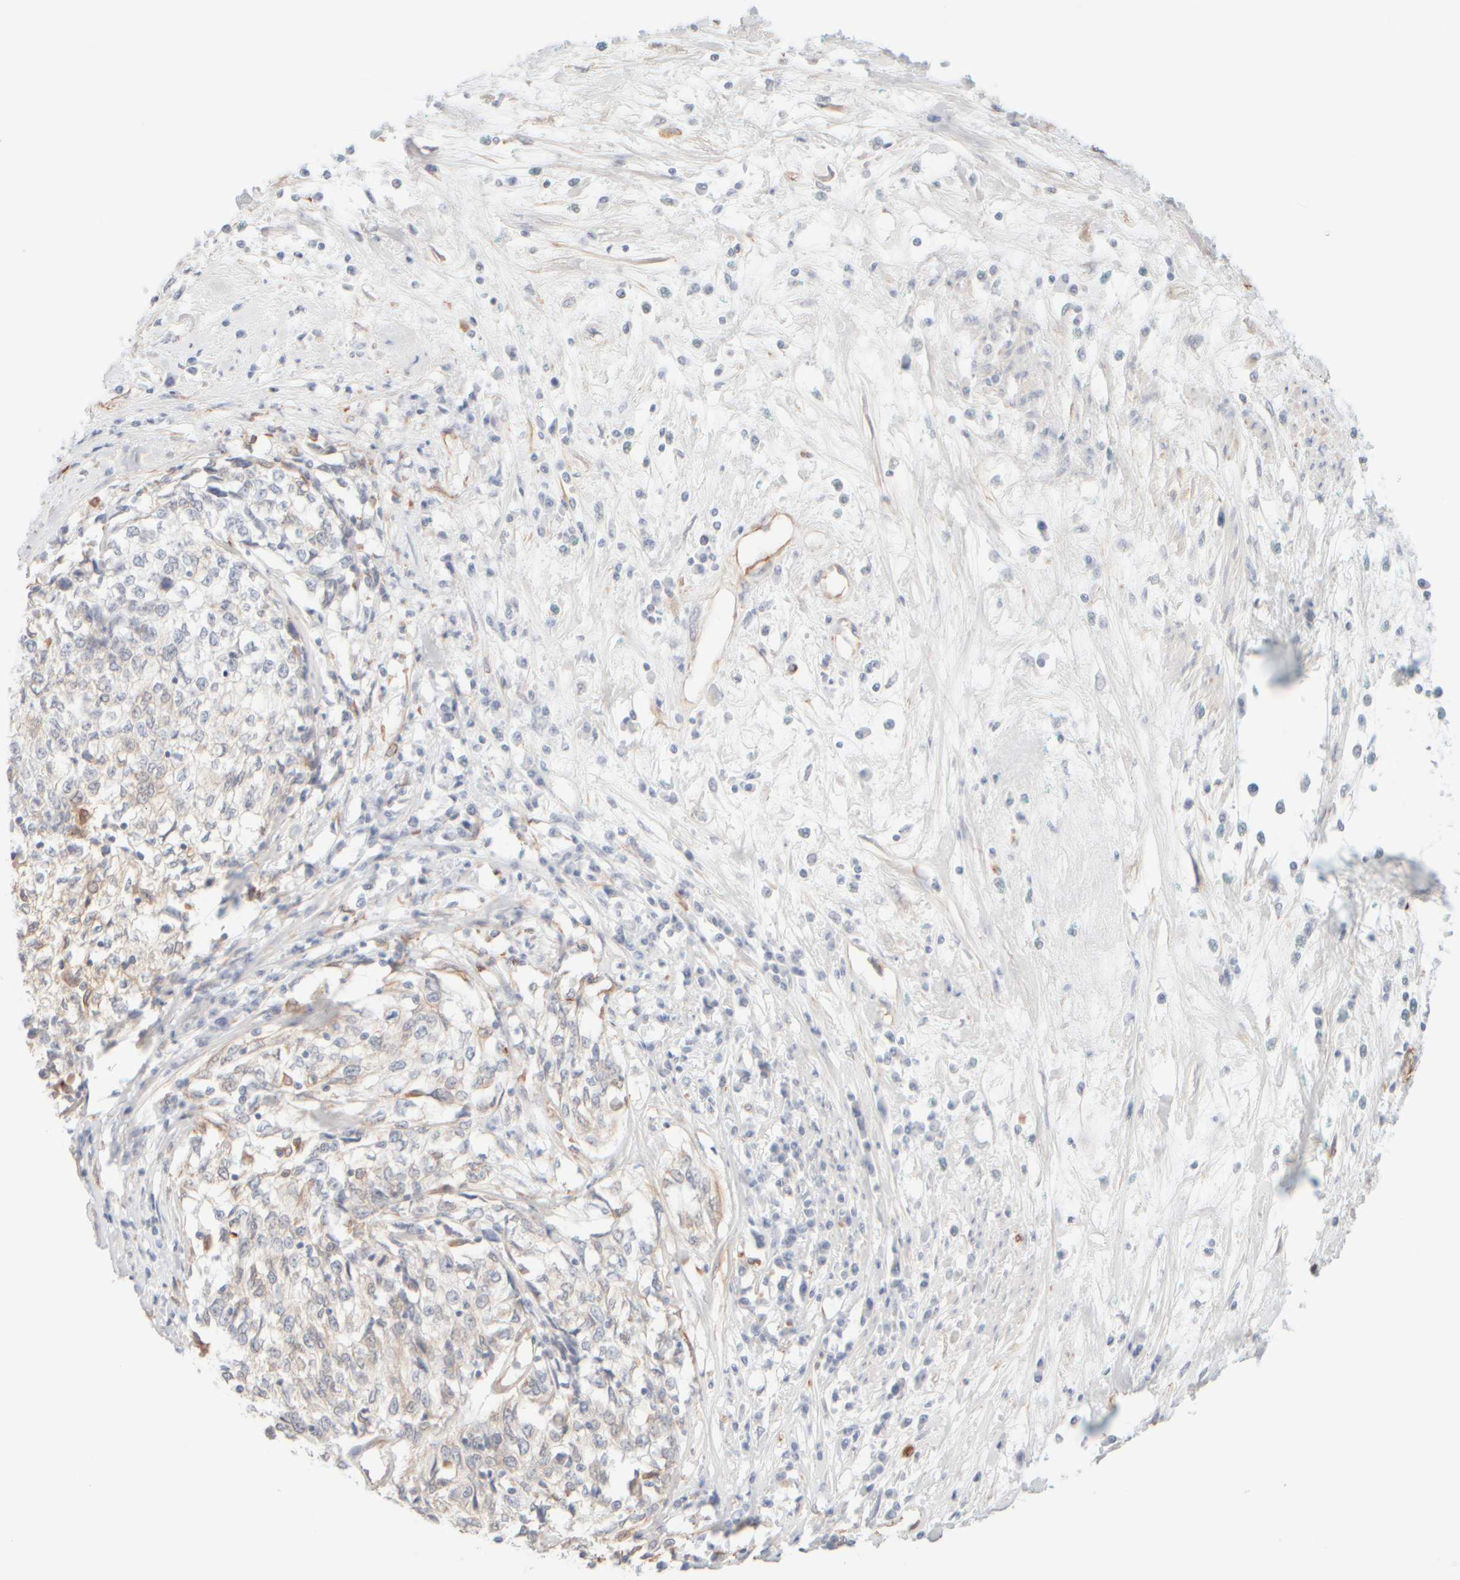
{"staining": {"intensity": "moderate", "quantity": "<25%", "location": "cytoplasmic/membranous"}, "tissue": "cervical cancer", "cell_type": "Tumor cells", "image_type": "cancer", "snomed": [{"axis": "morphology", "description": "Squamous cell carcinoma, NOS"}, {"axis": "topography", "description": "Cervix"}], "caption": "The image shows staining of cervical cancer (squamous cell carcinoma), revealing moderate cytoplasmic/membranous protein expression (brown color) within tumor cells.", "gene": "KRT15", "patient": {"sex": "female", "age": 57}}